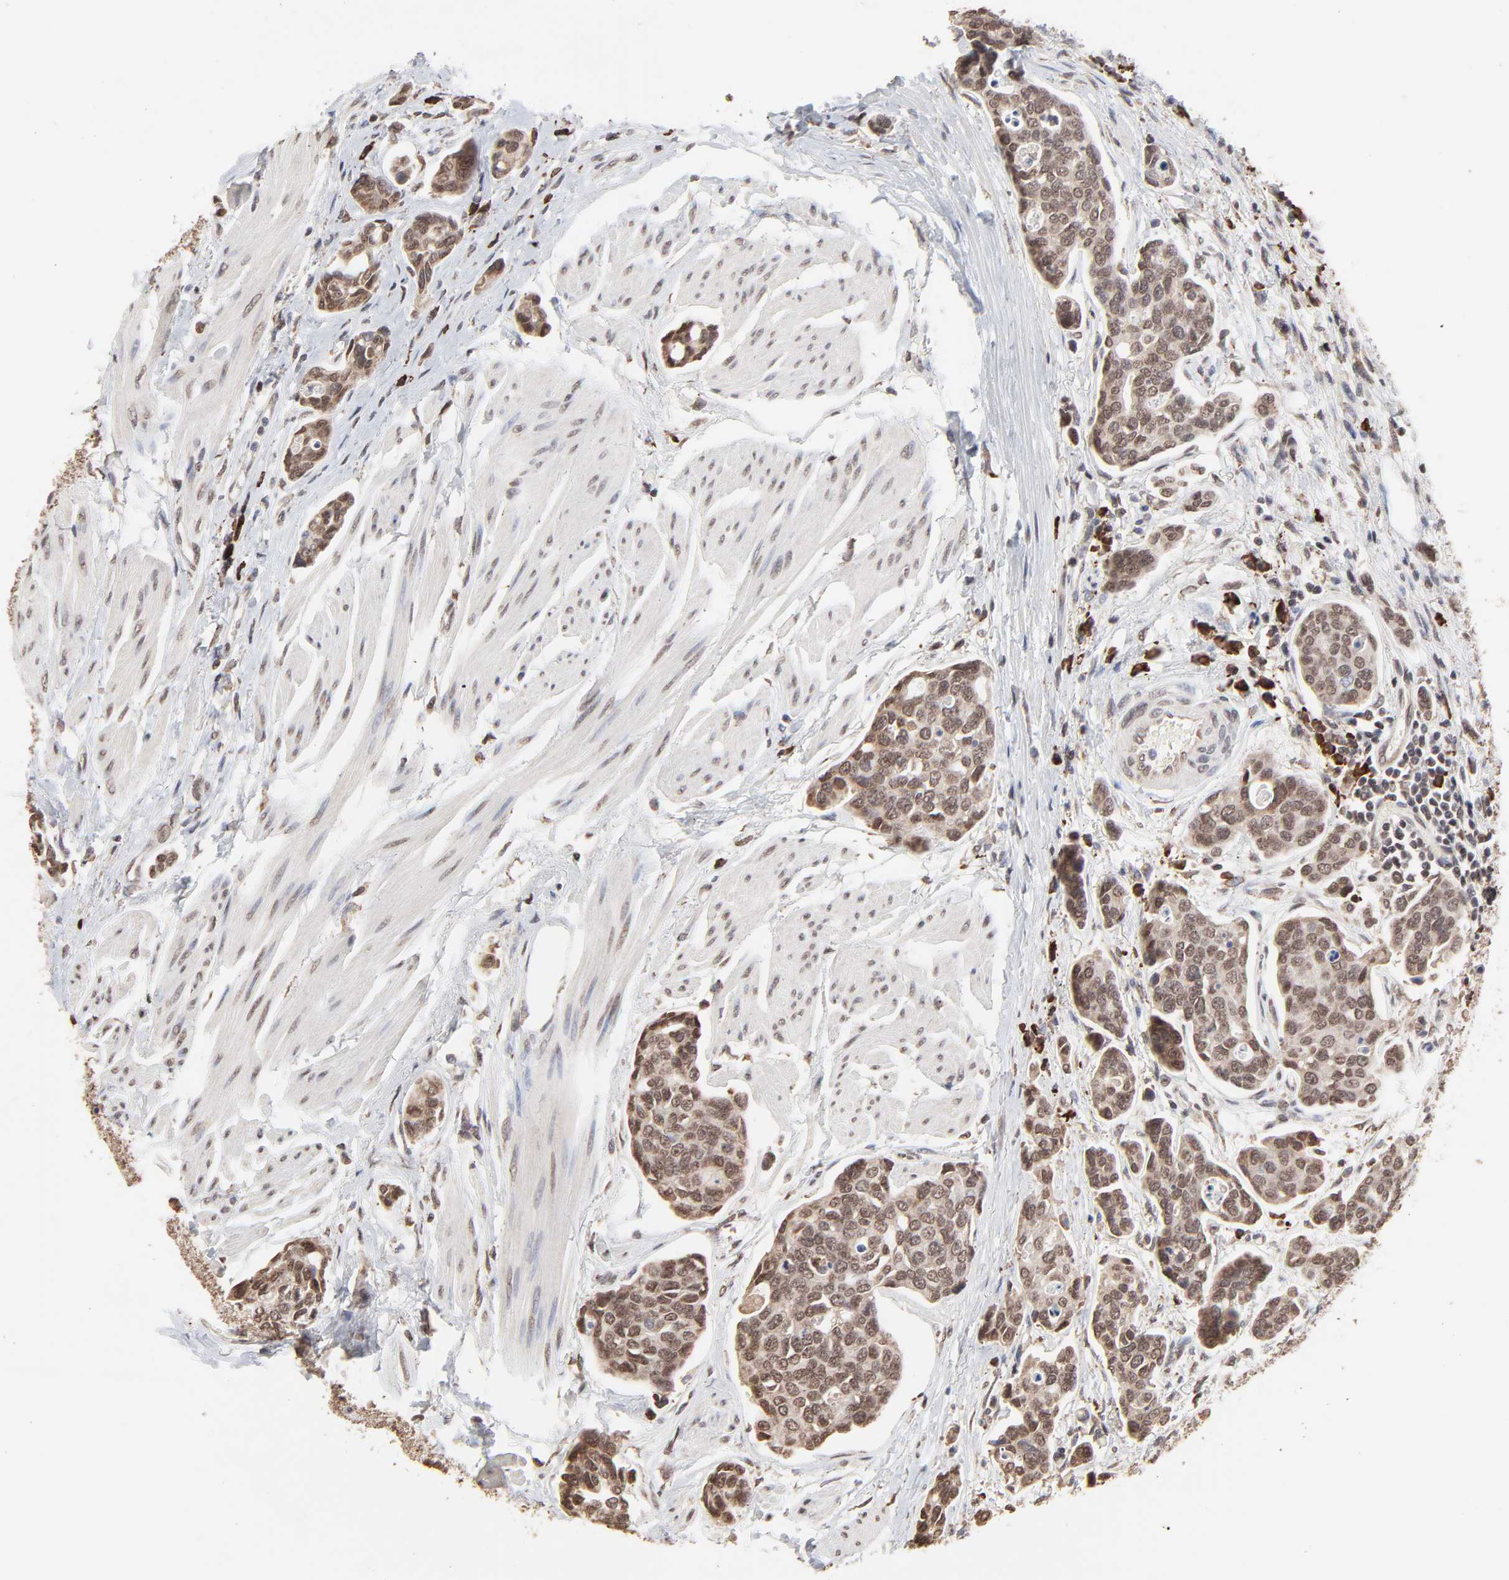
{"staining": {"intensity": "moderate", "quantity": ">75%", "location": "cytoplasmic/membranous"}, "tissue": "urothelial cancer", "cell_type": "Tumor cells", "image_type": "cancer", "snomed": [{"axis": "morphology", "description": "Urothelial carcinoma, High grade"}, {"axis": "topography", "description": "Urinary bladder"}], "caption": "Urothelial cancer tissue exhibits moderate cytoplasmic/membranous staining in about >75% of tumor cells, visualized by immunohistochemistry.", "gene": "CHM", "patient": {"sex": "male", "age": 78}}